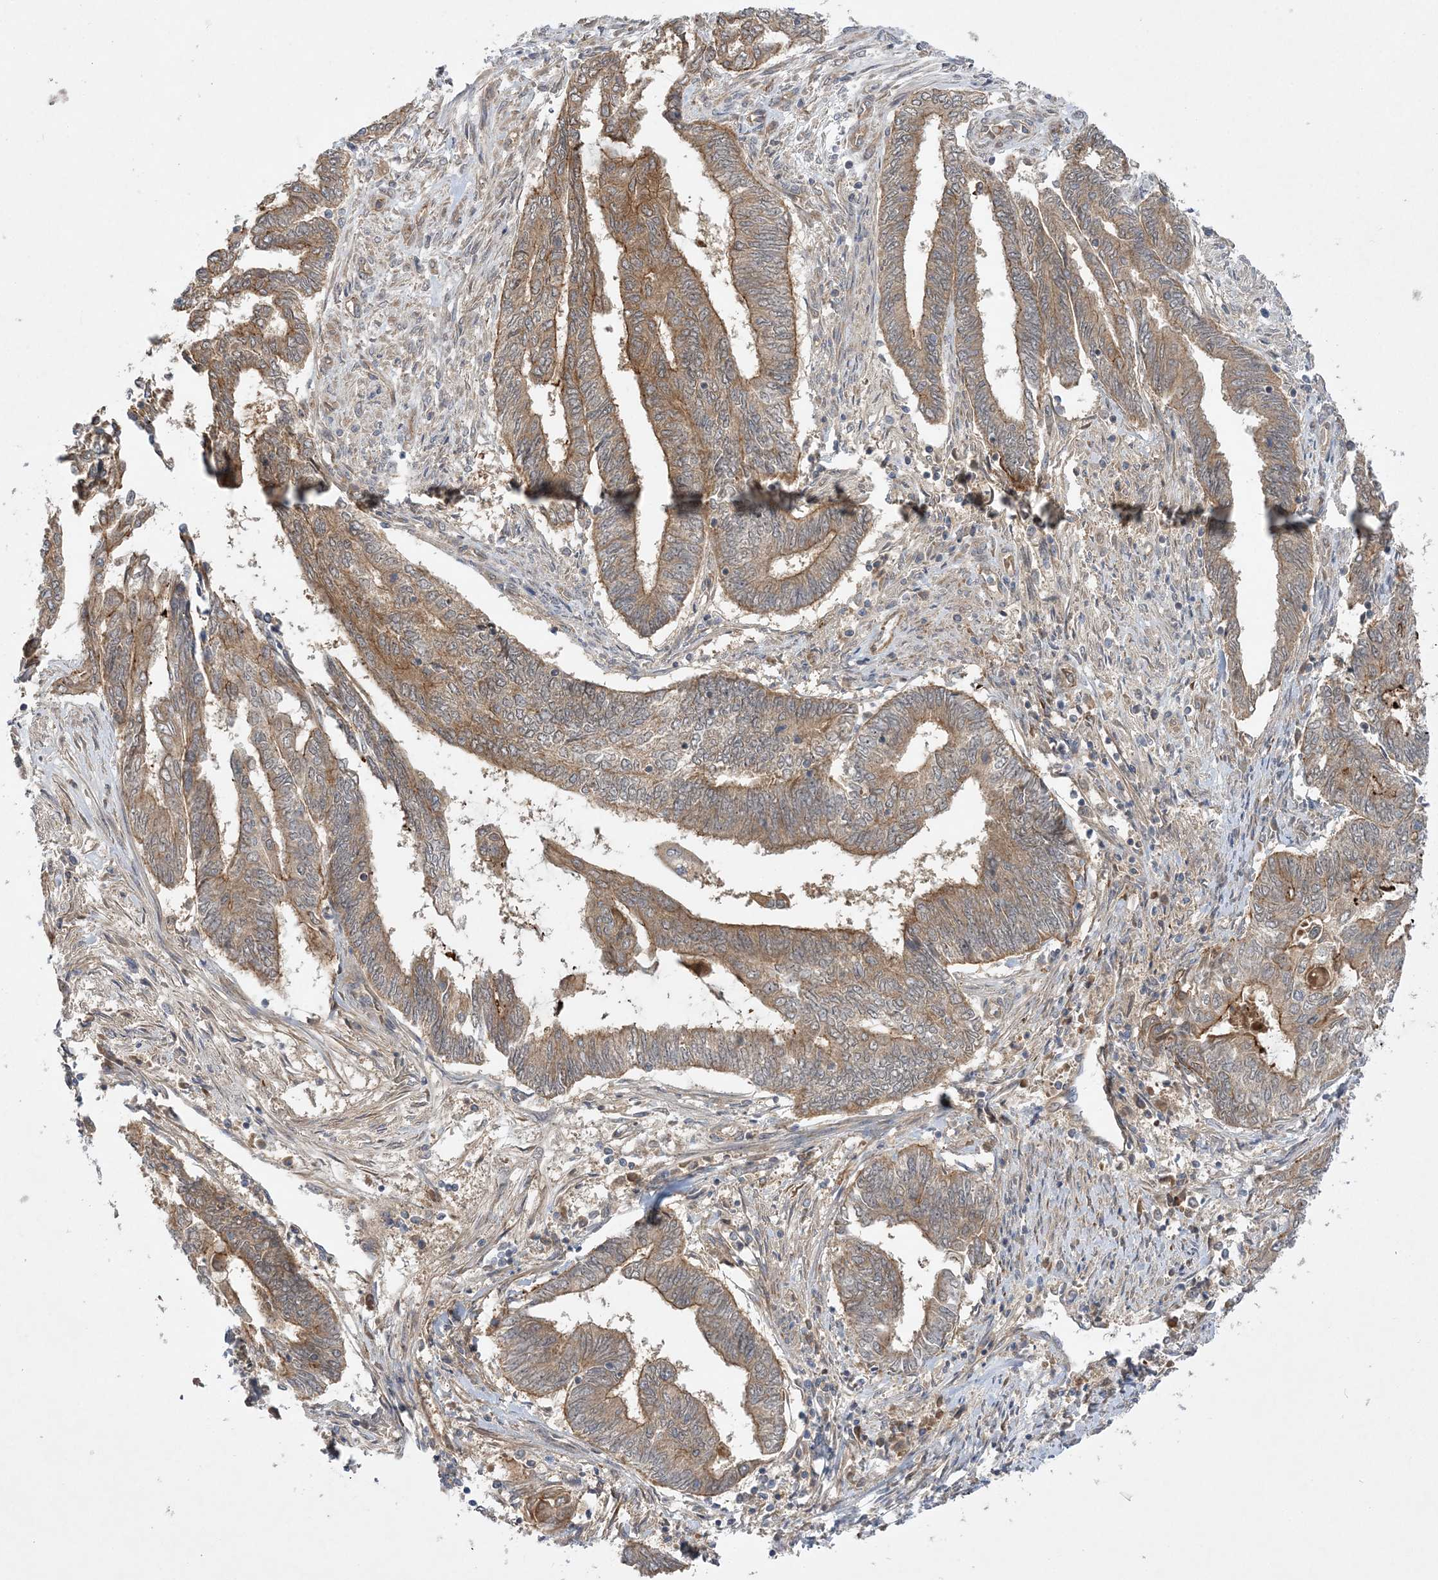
{"staining": {"intensity": "moderate", "quantity": ">75%", "location": "cytoplasmic/membranous"}, "tissue": "endometrial cancer", "cell_type": "Tumor cells", "image_type": "cancer", "snomed": [{"axis": "morphology", "description": "Adenocarcinoma, NOS"}, {"axis": "topography", "description": "Uterus"}, {"axis": "topography", "description": "Endometrium"}], "caption": "Protein expression analysis of human adenocarcinoma (endometrial) reveals moderate cytoplasmic/membranous positivity in approximately >75% of tumor cells.", "gene": "MMADHC", "patient": {"sex": "female", "age": 70}}